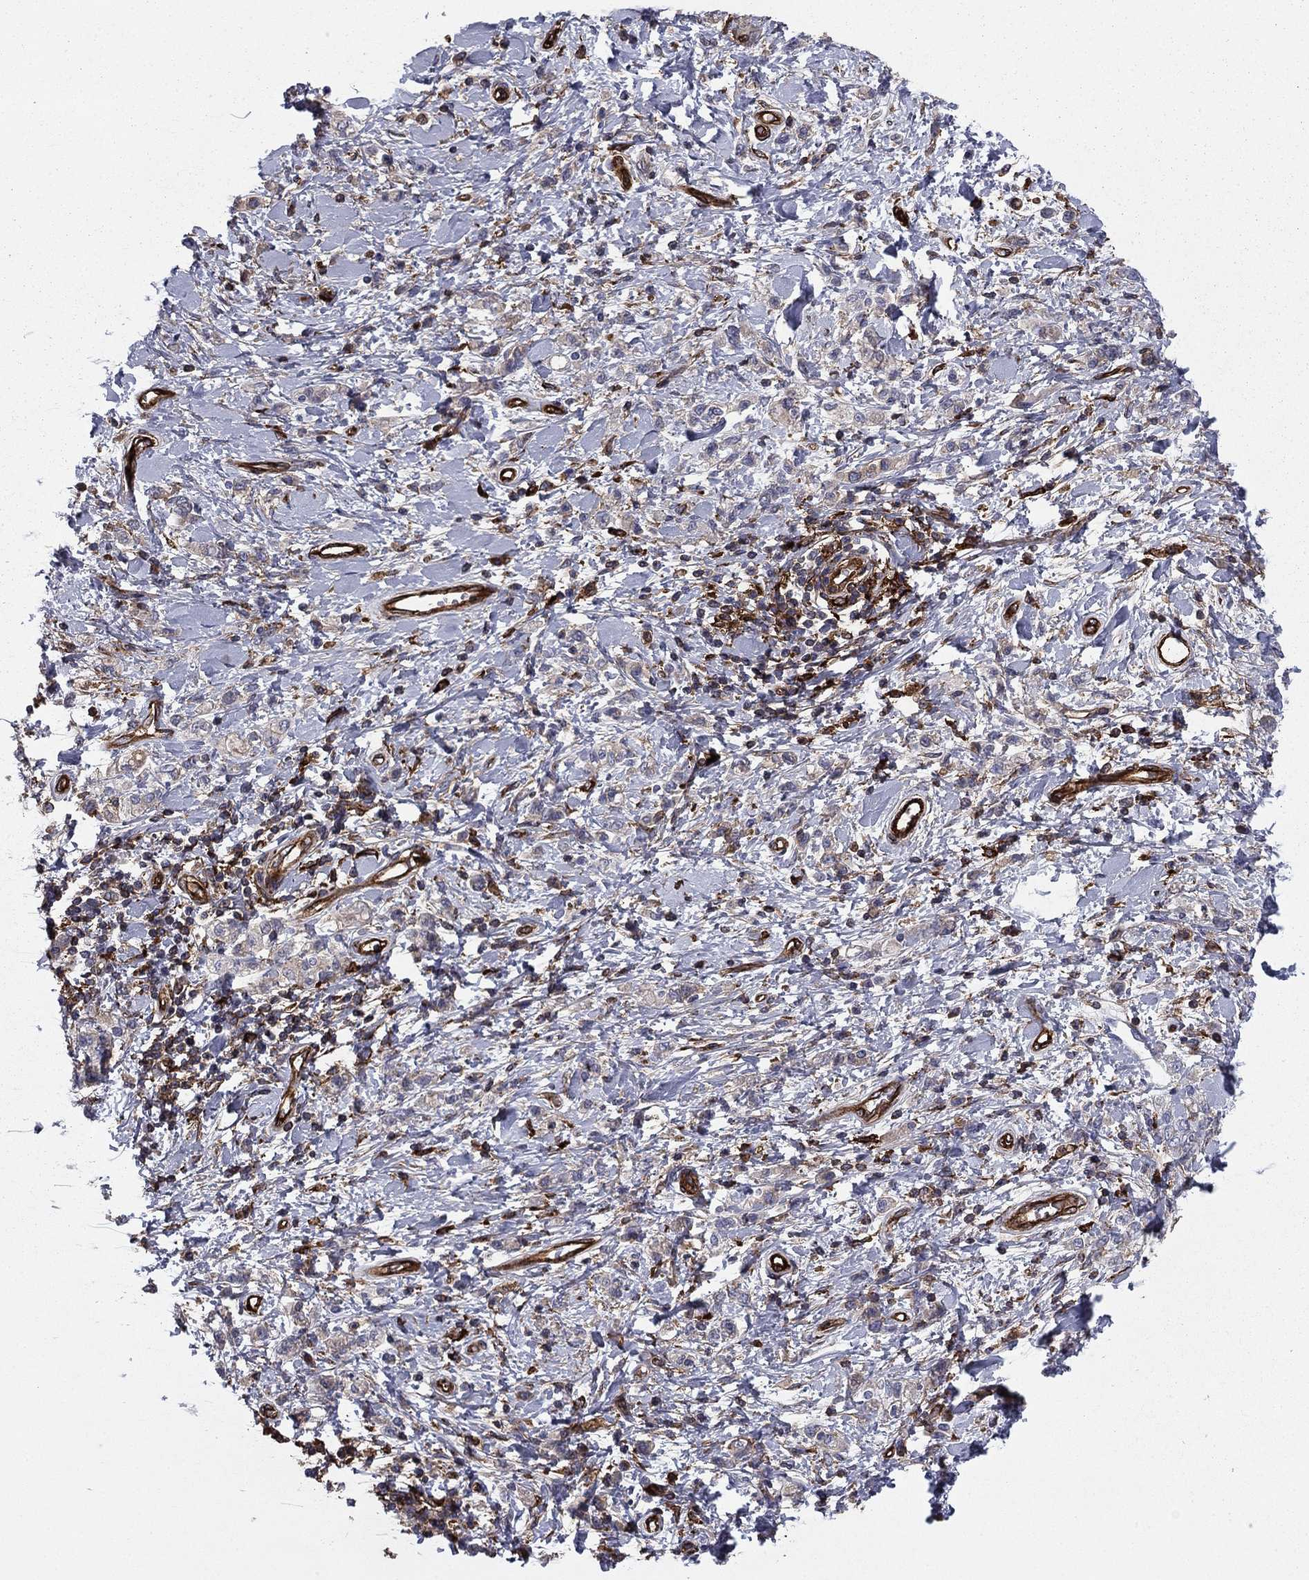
{"staining": {"intensity": "negative", "quantity": "none", "location": "none"}, "tissue": "stomach cancer", "cell_type": "Tumor cells", "image_type": "cancer", "snomed": [{"axis": "morphology", "description": "Adenocarcinoma, NOS"}, {"axis": "topography", "description": "Stomach"}], "caption": "IHC histopathology image of adenocarcinoma (stomach) stained for a protein (brown), which demonstrates no positivity in tumor cells.", "gene": "EHBP1L1", "patient": {"sex": "male", "age": 77}}